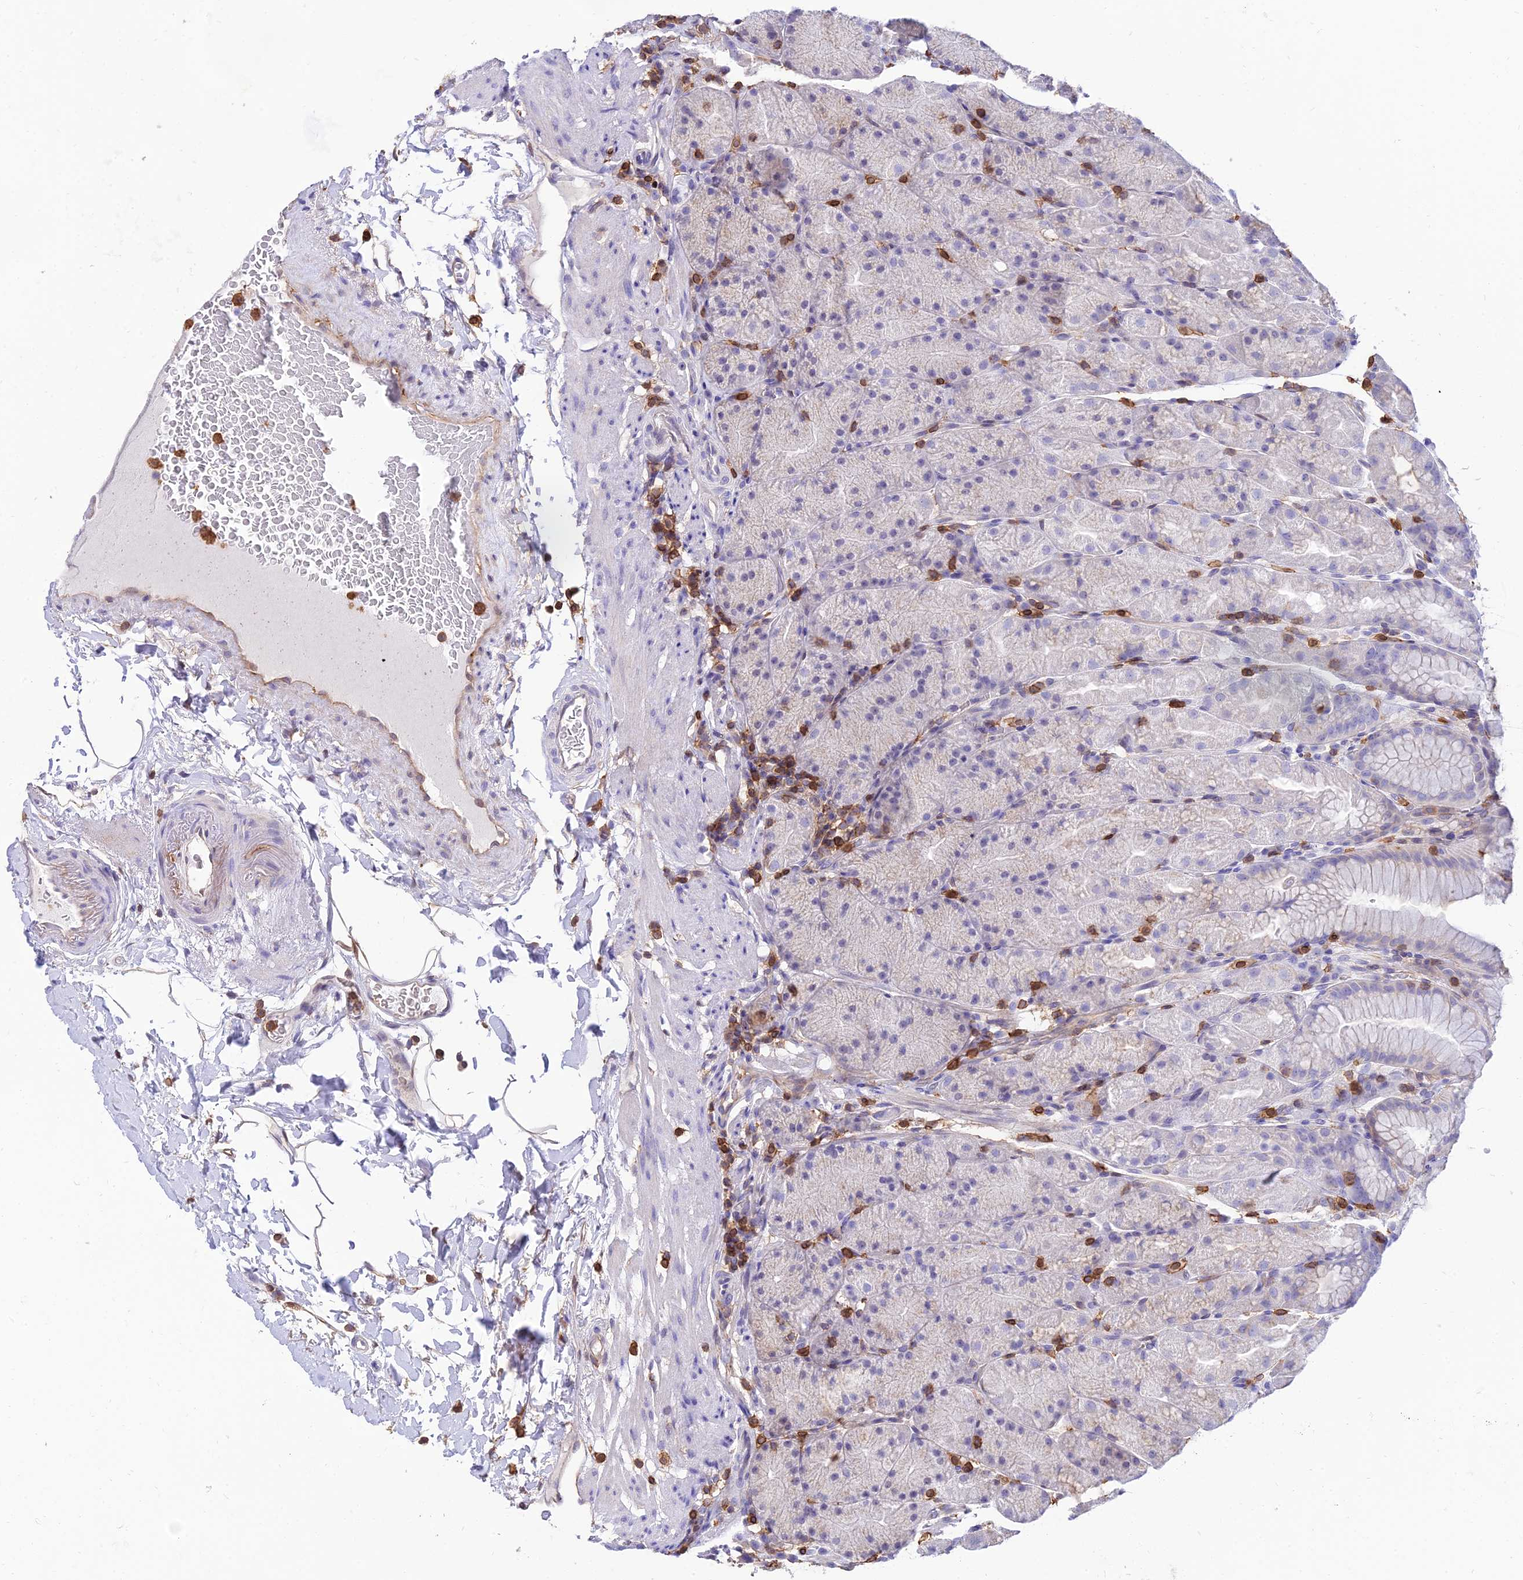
{"staining": {"intensity": "negative", "quantity": "none", "location": "none"}, "tissue": "stomach", "cell_type": "Glandular cells", "image_type": "normal", "snomed": [{"axis": "morphology", "description": "Normal tissue, NOS"}, {"axis": "topography", "description": "Stomach, upper"}, {"axis": "topography", "description": "Stomach, lower"}], "caption": "IHC of unremarkable human stomach displays no expression in glandular cells.", "gene": "SREK1IP1", "patient": {"sex": "male", "age": 67}}